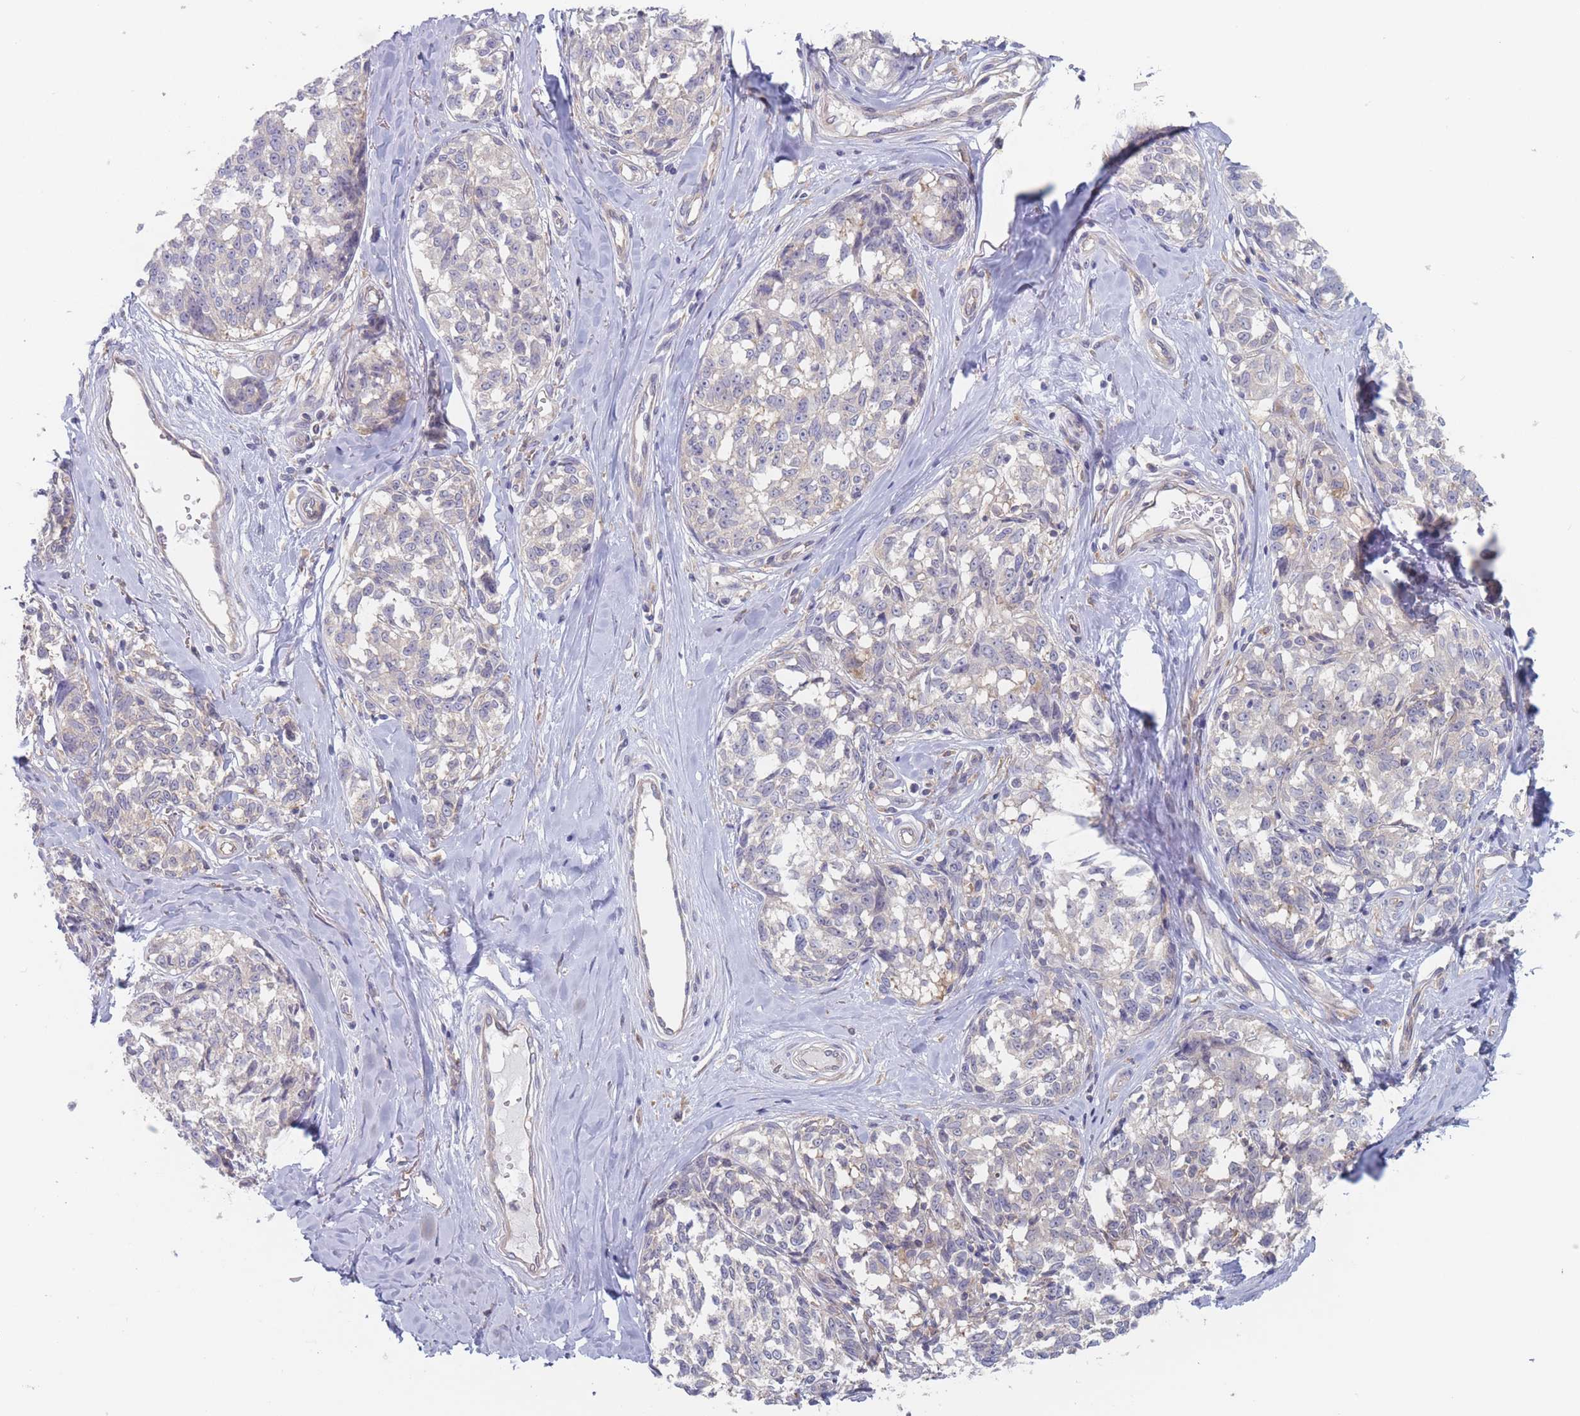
{"staining": {"intensity": "negative", "quantity": "none", "location": "none"}, "tissue": "melanoma", "cell_type": "Tumor cells", "image_type": "cancer", "snomed": [{"axis": "morphology", "description": "Normal tissue, NOS"}, {"axis": "morphology", "description": "Malignant melanoma, NOS"}, {"axis": "topography", "description": "Skin"}], "caption": "Immunohistochemical staining of malignant melanoma displays no significant staining in tumor cells.", "gene": "EFCC1", "patient": {"sex": "female", "age": 64}}